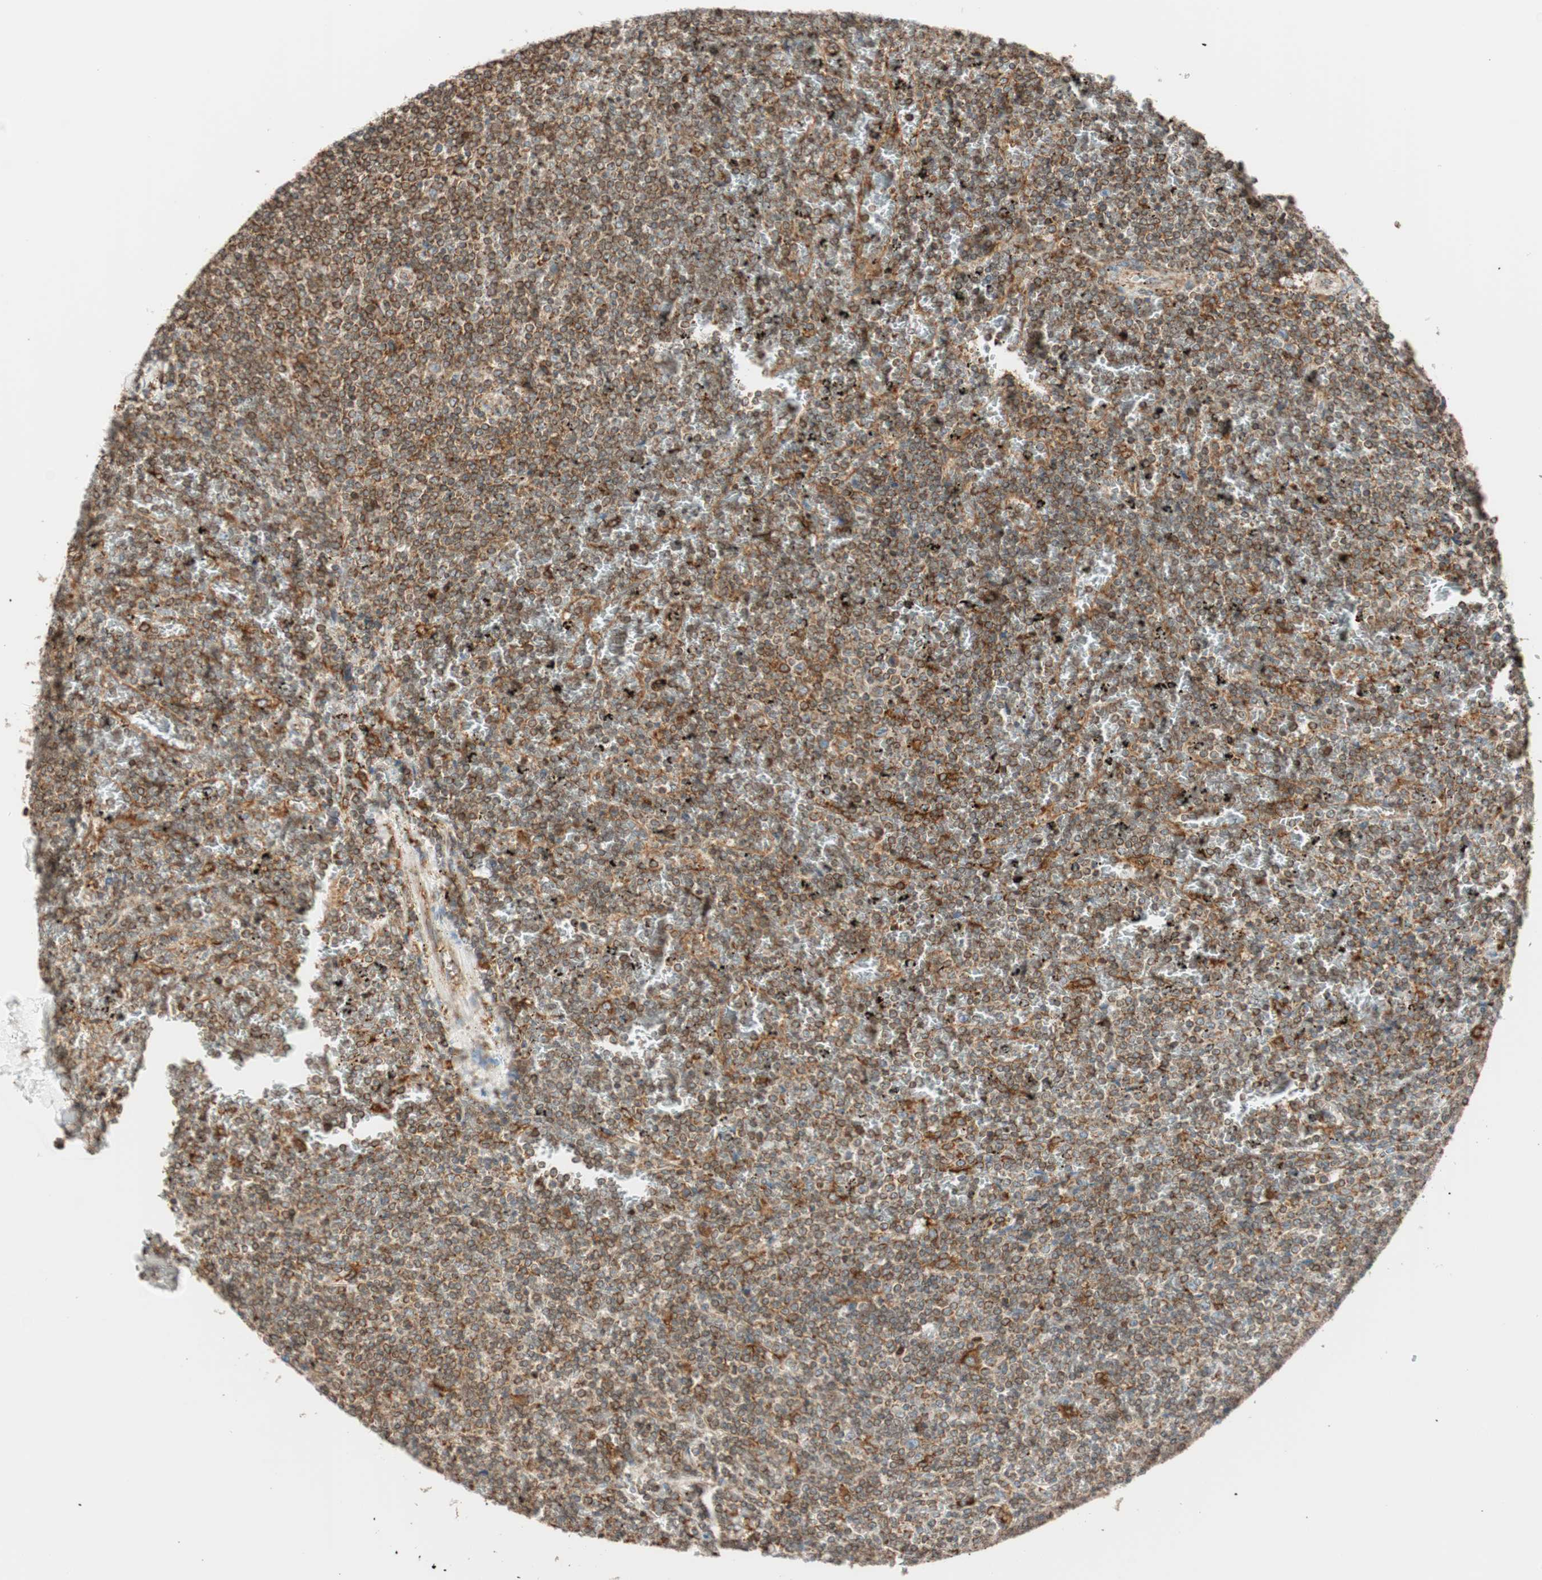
{"staining": {"intensity": "moderate", "quantity": "25%-75%", "location": "cytoplasmic/membranous"}, "tissue": "lymphoma", "cell_type": "Tumor cells", "image_type": "cancer", "snomed": [{"axis": "morphology", "description": "Malignant lymphoma, non-Hodgkin's type, Low grade"}, {"axis": "topography", "description": "Spleen"}], "caption": "IHC image of low-grade malignant lymphoma, non-Hodgkin's type stained for a protein (brown), which reveals medium levels of moderate cytoplasmic/membranous staining in about 25%-75% of tumor cells.", "gene": "PRKCSH", "patient": {"sex": "female", "age": 77}}